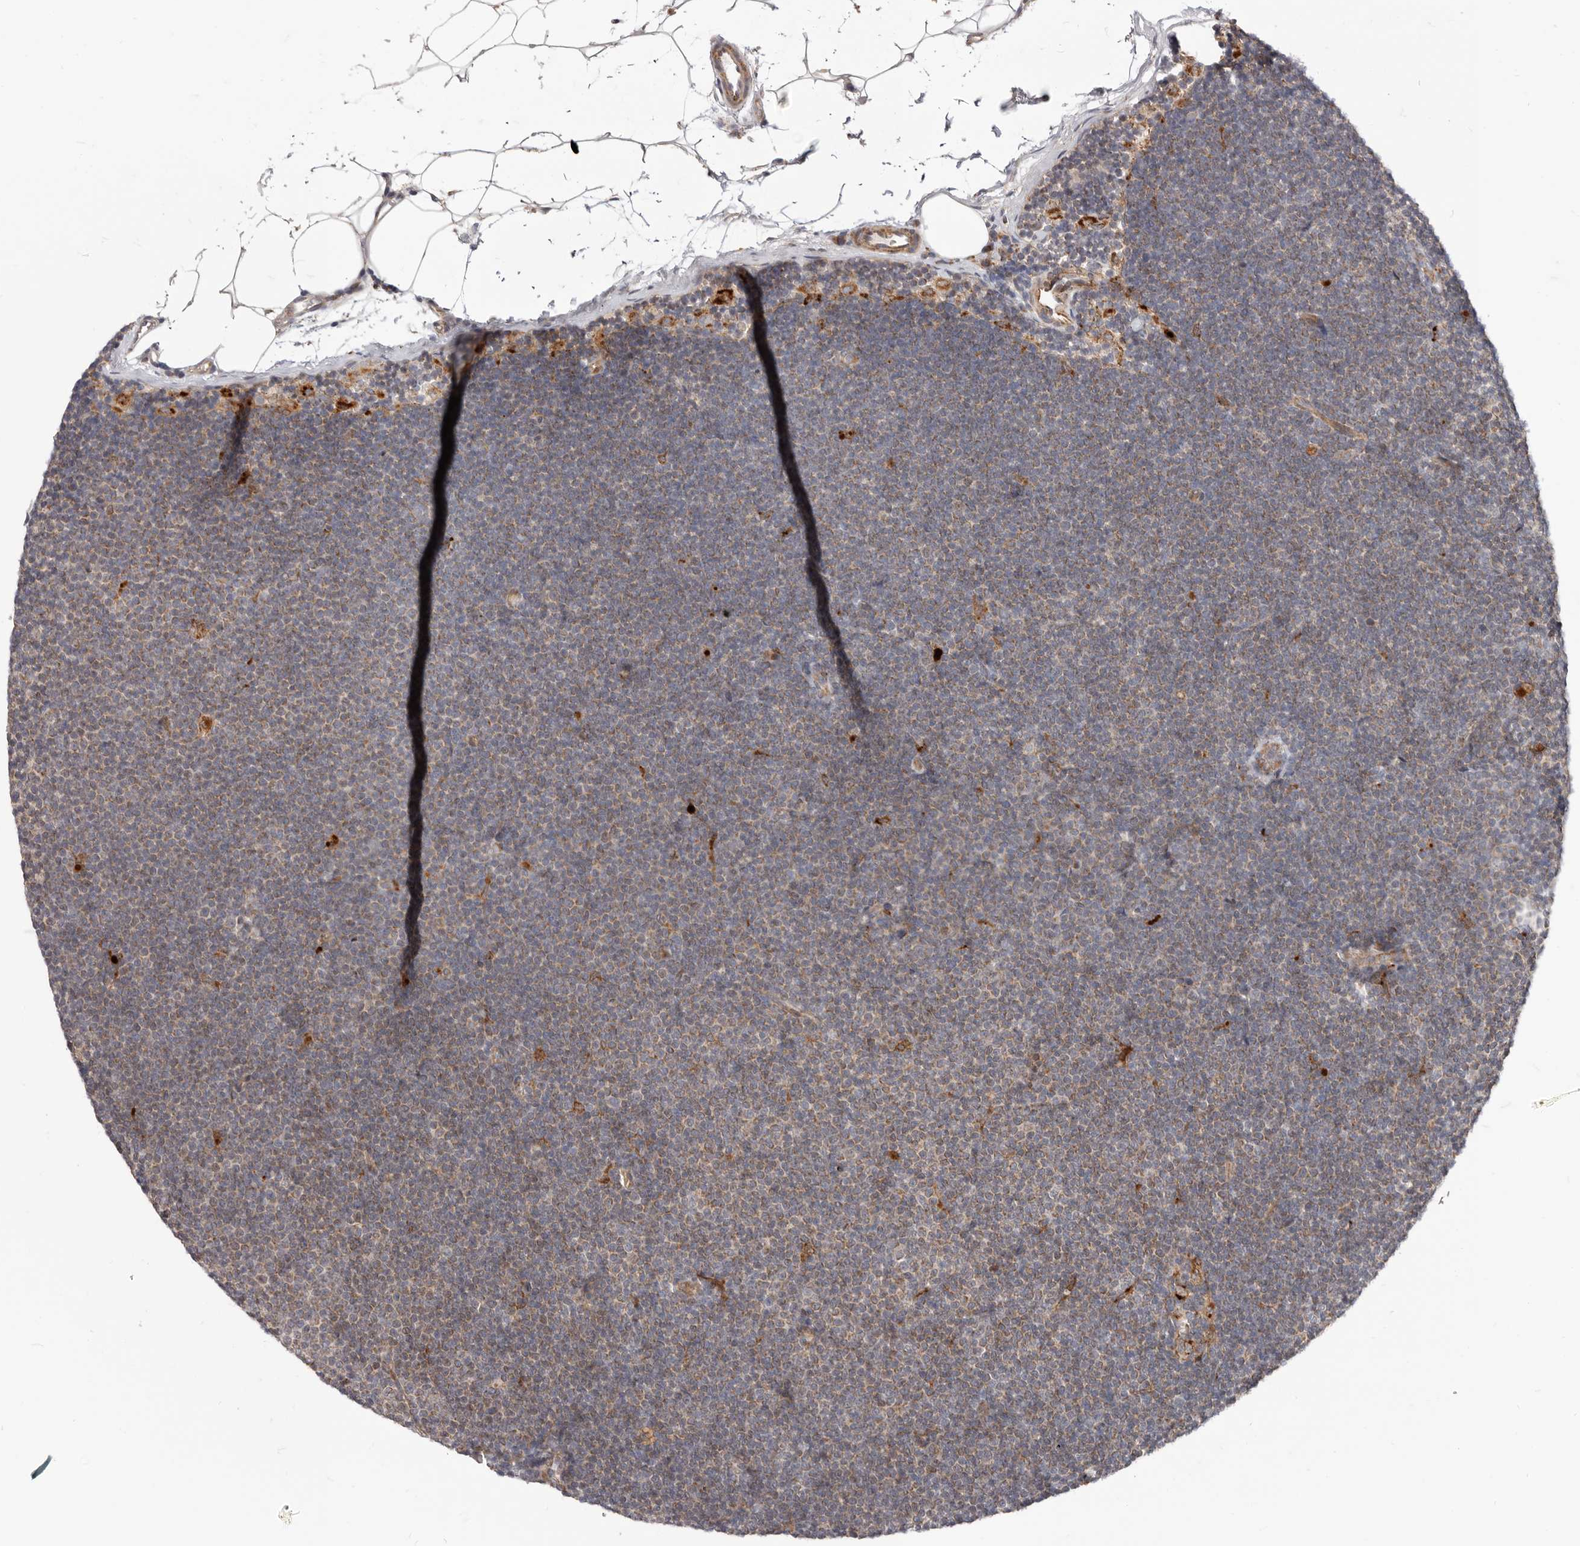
{"staining": {"intensity": "weak", "quantity": "25%-75%", "location": "cytoplasmic/membranous"}, "tissue": "lymphoma", "cell_type": "Tumor cells", "image_type": "cancer", "snomed": [{"axis": "morphology", "description": "Malignant lymphoma, non-Hodgkin's type, Low grade"}, {"axis": "topography", "description": "Lymph node"}], "caption": "Human lymphoma stained for a protein (brown) exhibits weak cytoplasmic/membranous positive expression in about 25%-75% of tumor cells.", "gene": "TOR3A", "patient": {"sex": "female", "age": 53}}